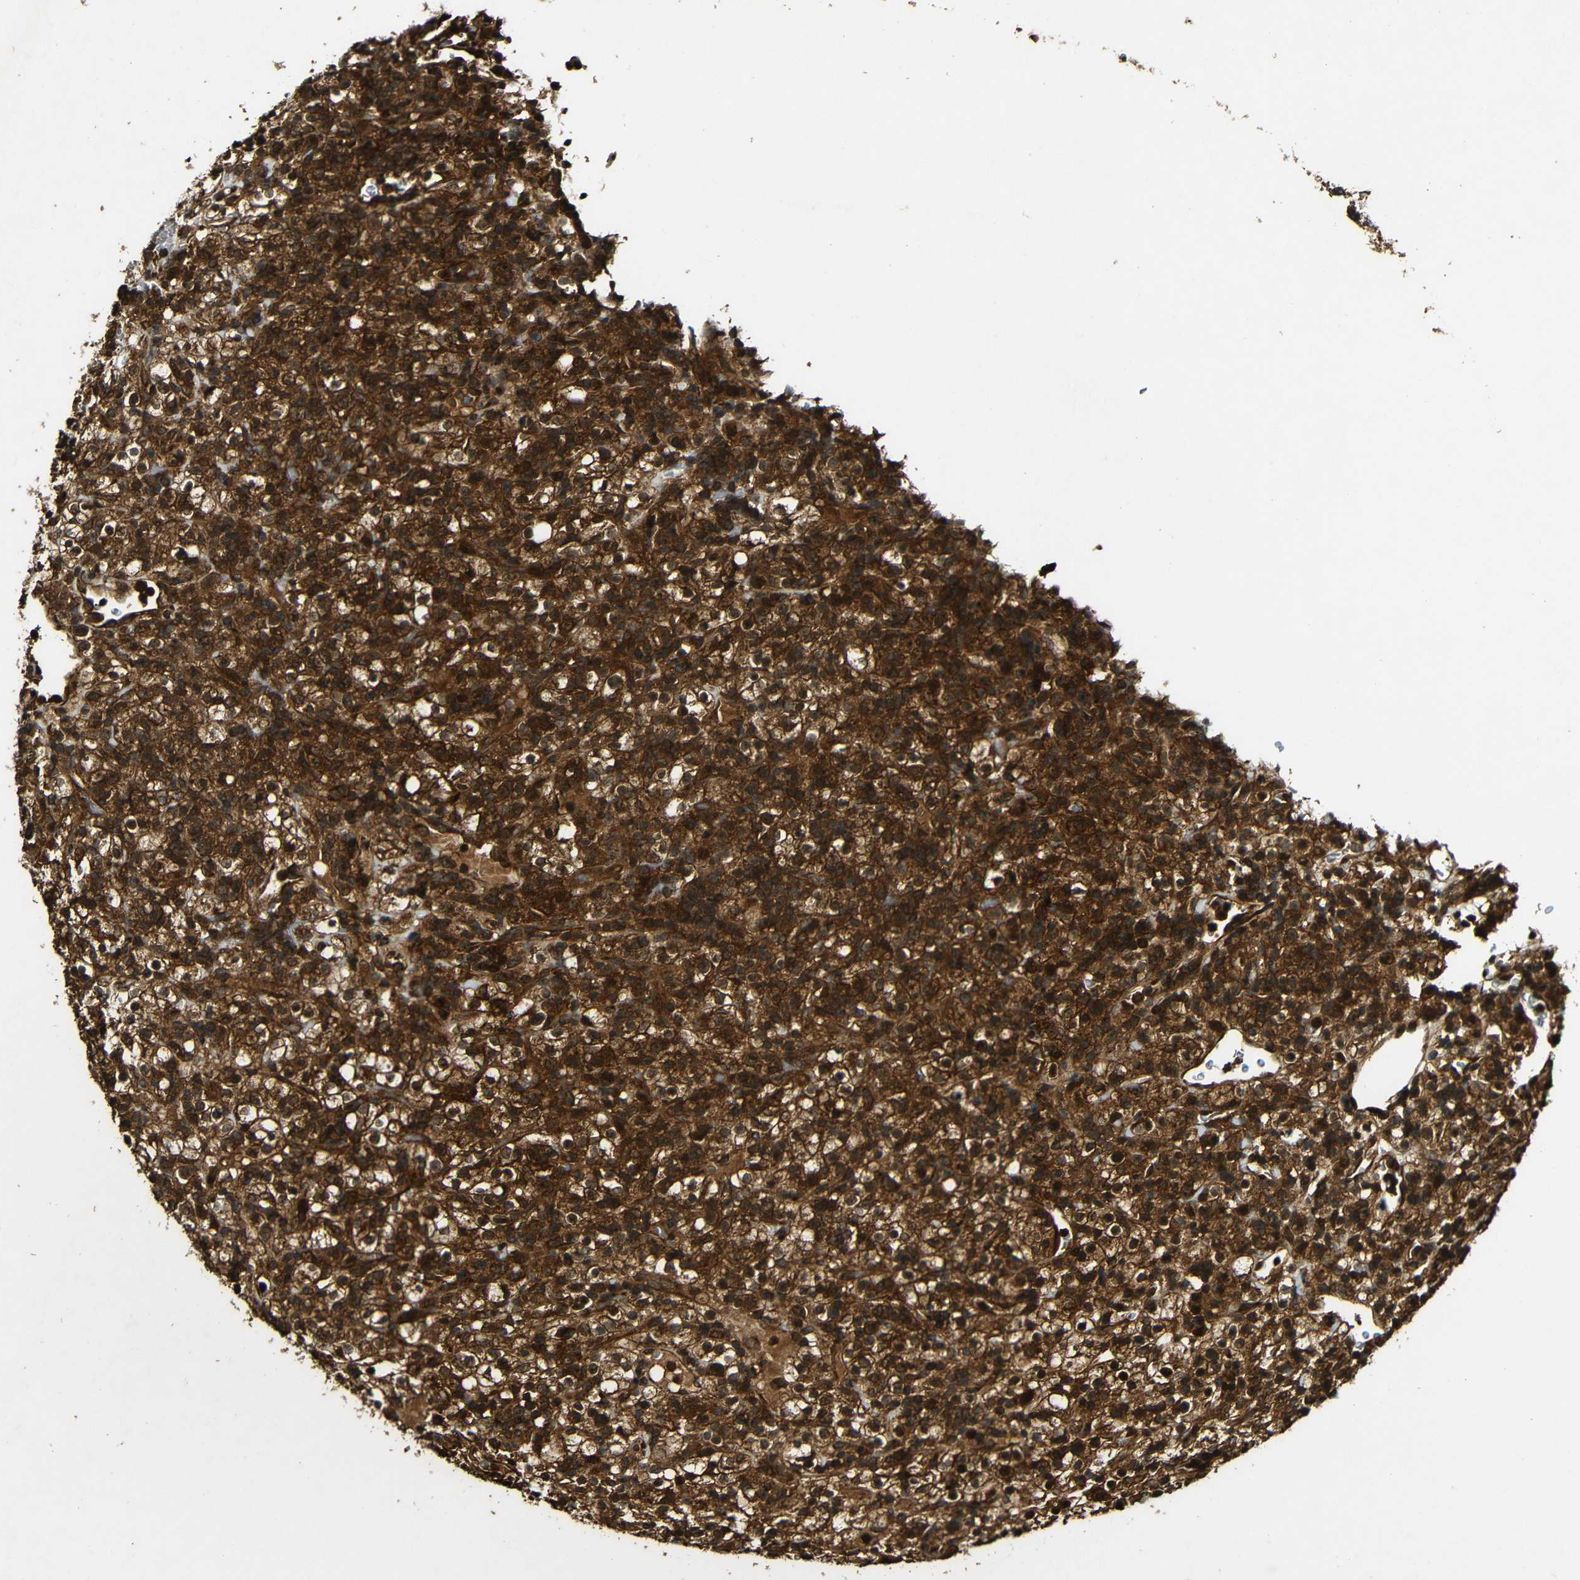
{"staining": {"intensity": "strong", "quantity": ">75%", "location": "cytoplasmic/membranous"}, "tissue": "renal cancer", "cell_type": "Tumor cells", "image_type": "cancer", "snomed": [{"axis": "morphology", "description": "Normal tissue, NOS"}, {"axis": "morphology", "description": "Adenocarcinoma, NOS"}, {"axis": "topography", "description": "Kidney"}], "caption": "Protein staining of adenocarcinoma (renal) tissue demonstrates strong cytoplasmic/membranous staining in about >75% of tumor cells. (DAB (3,3'-diaminobenzidine) IHC with brightfield microscopy, high magnification).", "gene": "CASP8", "patient": {"sex": "female", "age": 72}}